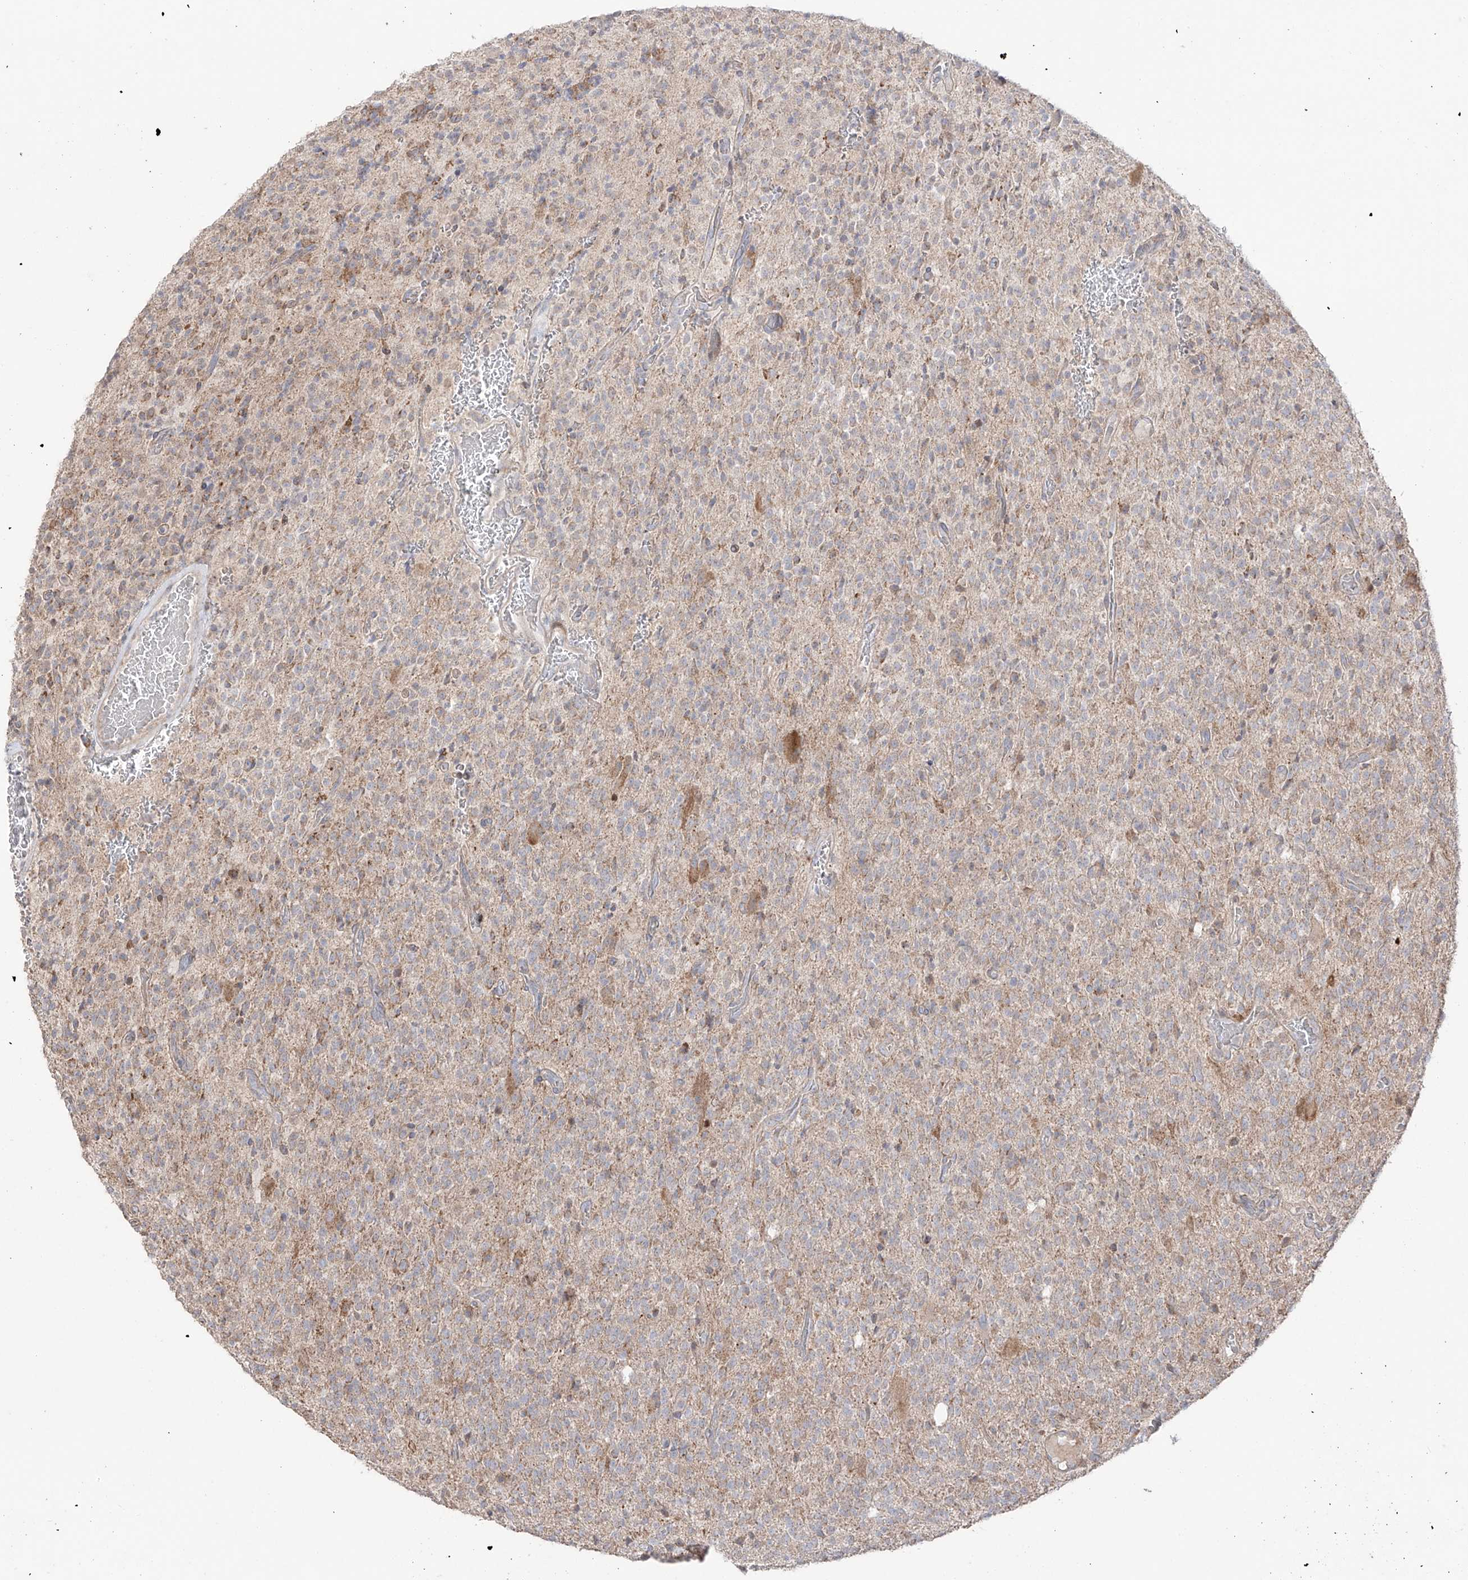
{"staining": {"intensity": "weak", "quantity": "25%-75%", "location": "cytoplasmic/membranous"}, "tissue": "glioma", "cell_type": "Tumor cells", "image_type": "cancer", "snomed": [{"axis": "morphology", "description": "Glioma, malignant, High grade"}, {"axis": "topography", "description": "Brain"}], "caption": "The image reveals immunohistochemical staining of high-grade glioma (malignant). There is weak cytoplasmic/membranous expression is seen in approximately 25%-75% of tumor cells.", "gene": "YKT6", "patient": {"sex": "male", "age": 34}}